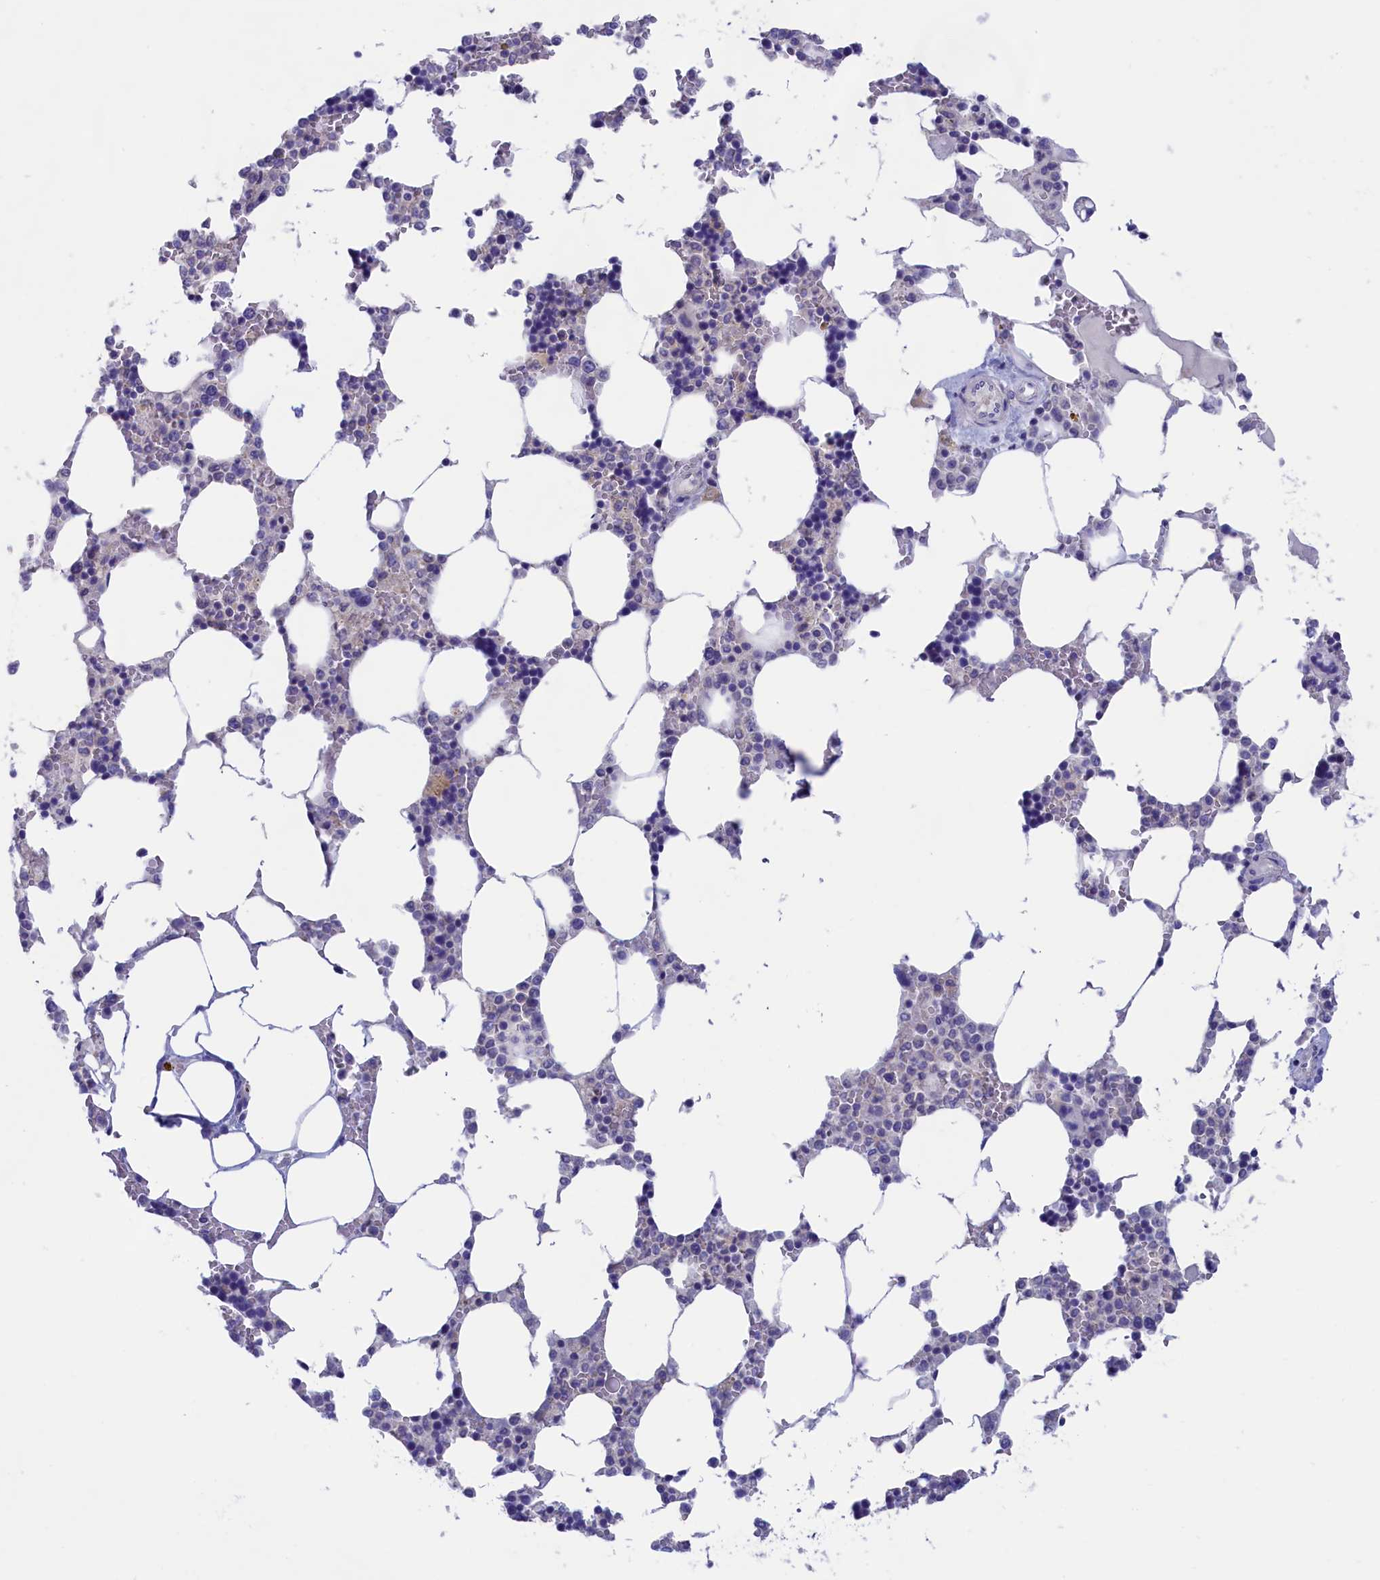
{"staining": {"intensity": "negative", "quantity": "none", "location": "none"}, "tissue": "bone marrow", "cell_type": "Hematopoietic cells", "image_type": "normal", "snomed": [{"axis": "morphology", "description": "Normal tissue, NOS"}, {"axis": "topography", "description": "Bone marrow"}], "caption": "High magnification brightfield microscopy of normal bone marrow stained with DAB (brown) and counterstained with hematoxylin (blue): hematopoietic cells show no significant expression.", "gene": "VPS35L", "patient": {"sex": "male", "age": 64}}